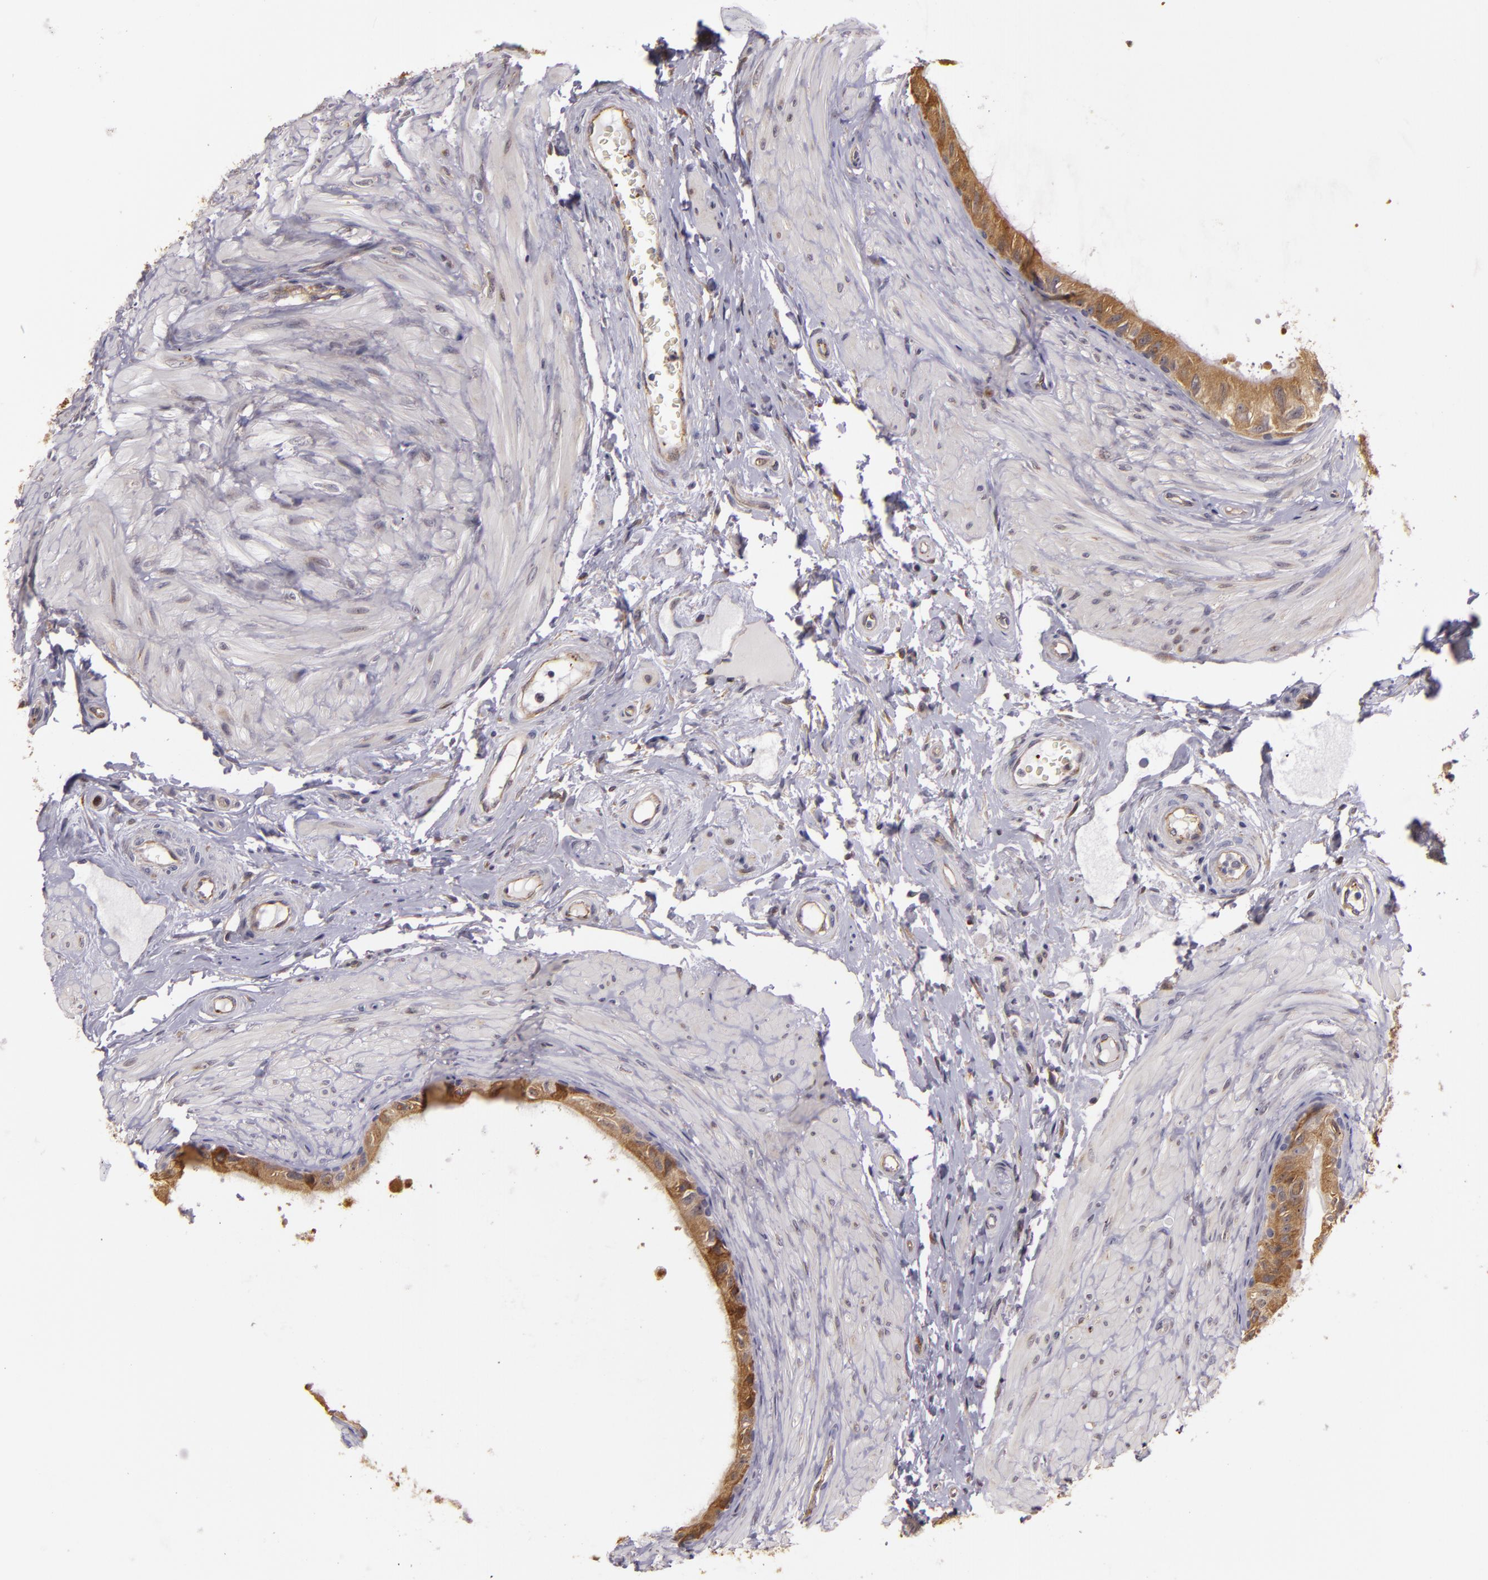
{"staining": {"intensity": "moderate", "quantity": "25%-75%", "location": "cytoplasmic/membranous"}, "tissue": "epididymis", "cell_type": "Glandular cells", "image_type": "normal", "snomed": [{"axis": "morphology", "description": "Normal tissue, NOS"}, {"axis": "topography", "description": "Epididymis"}], "caption": "Protein staining demonstrates moderate cytoplasmic/membranous expression in approximately 25%-75% of glandular cells in benign epididymis.", "gene": "SYTL4", "patient": {"sex": "male", "age": 68}}